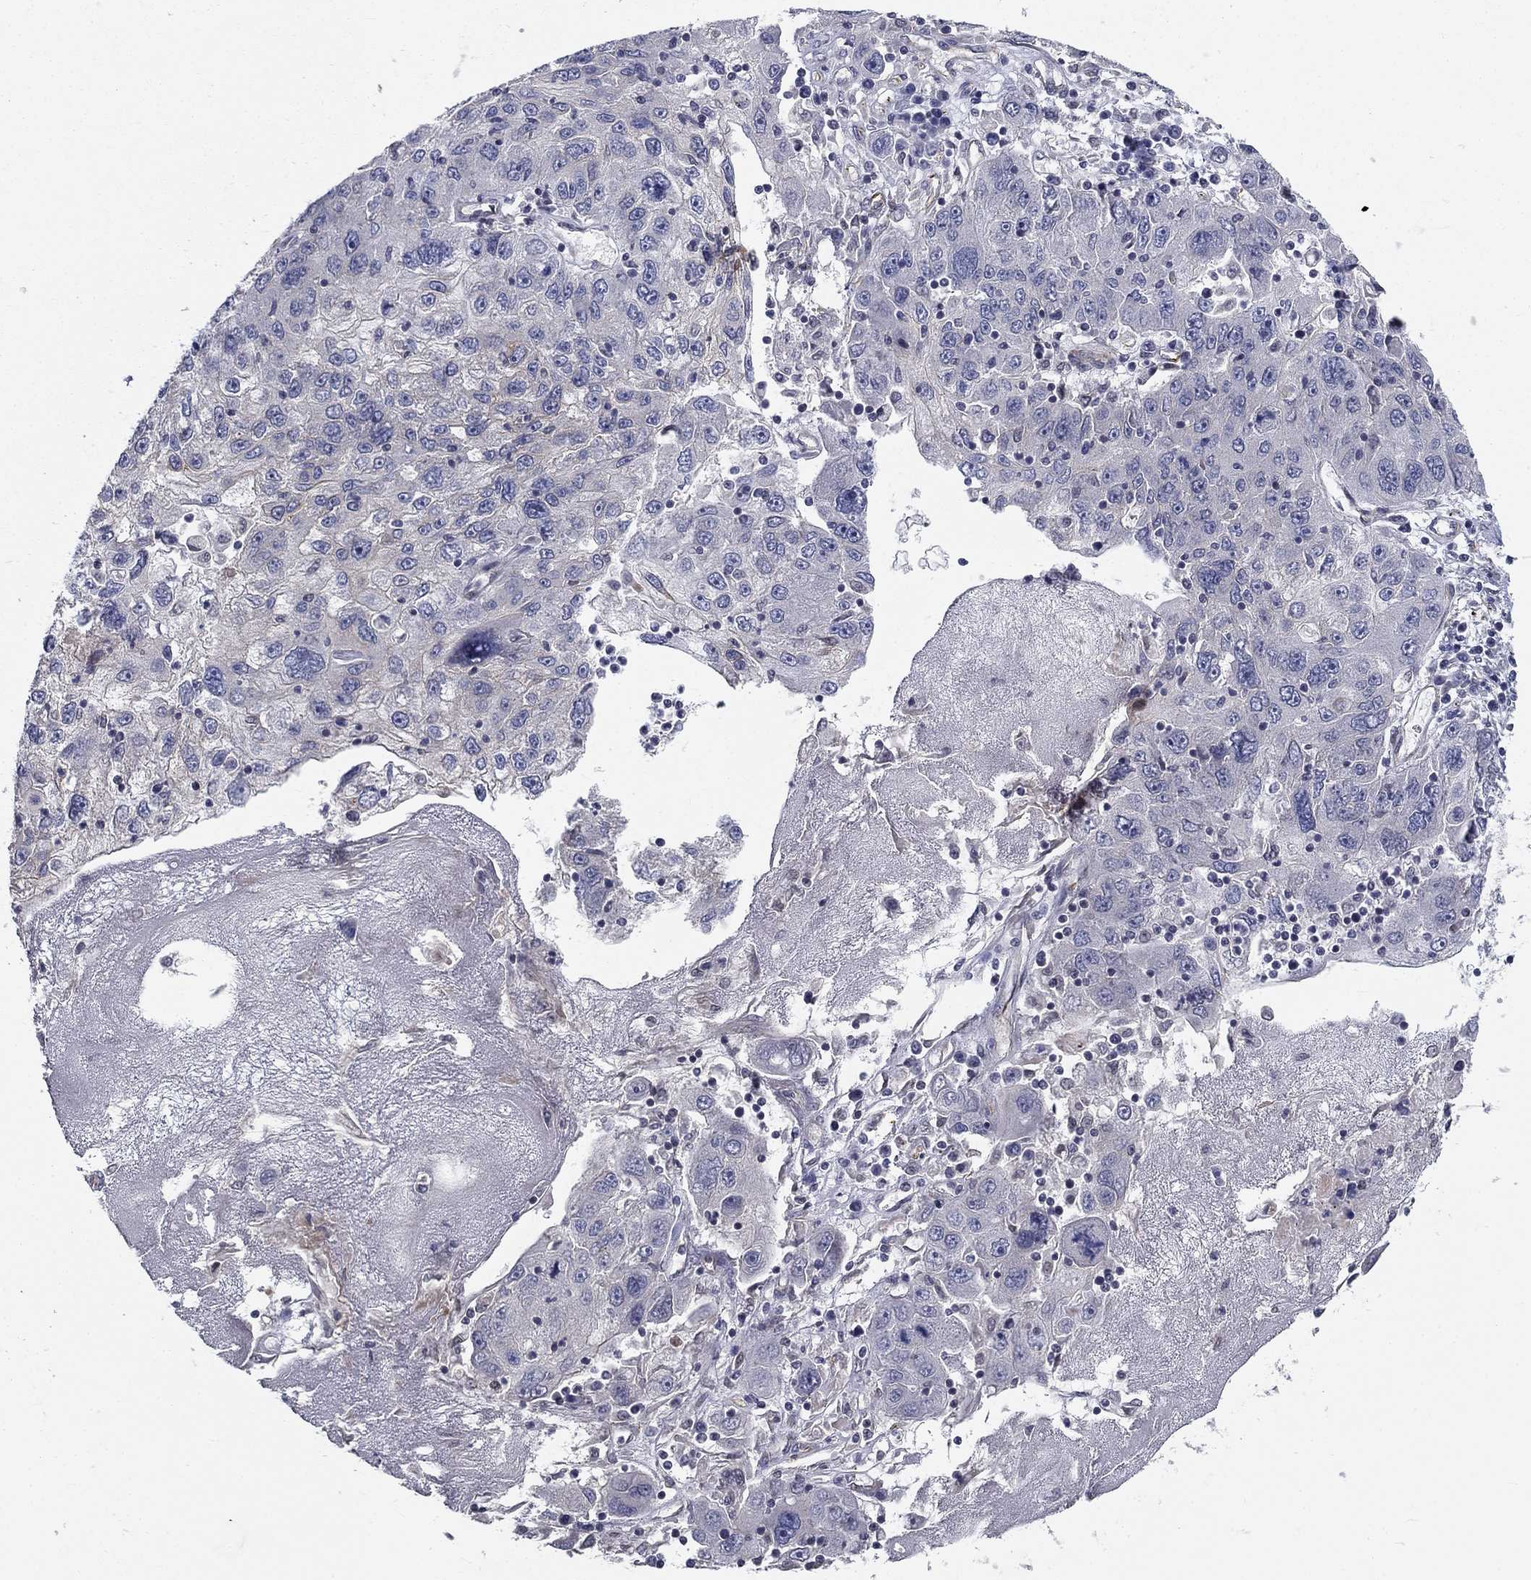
{"staining": {"intensity": "negative", "quantity": "none", "location": "none"}, "tissue": "stomach cancer", "cell_type": "Tumor cells", "image_type": "cancer", "snomed": [{"axis": "morphology", "description": "Adenocarcinoma, NOS"}, {"axis": "topography", "description": "Stomach"}], "caption": "This photomicrograph is of adenocarcinoma (stomach) stained with IHC to label a protein in brown with the nuclei are counter-stained blue. There is no expression in tumor cells. (Brightfield microscopy of DAB IHC at high magnification).", "gene": "SYNC", "patient": {"sex": "male", "age": 56}}